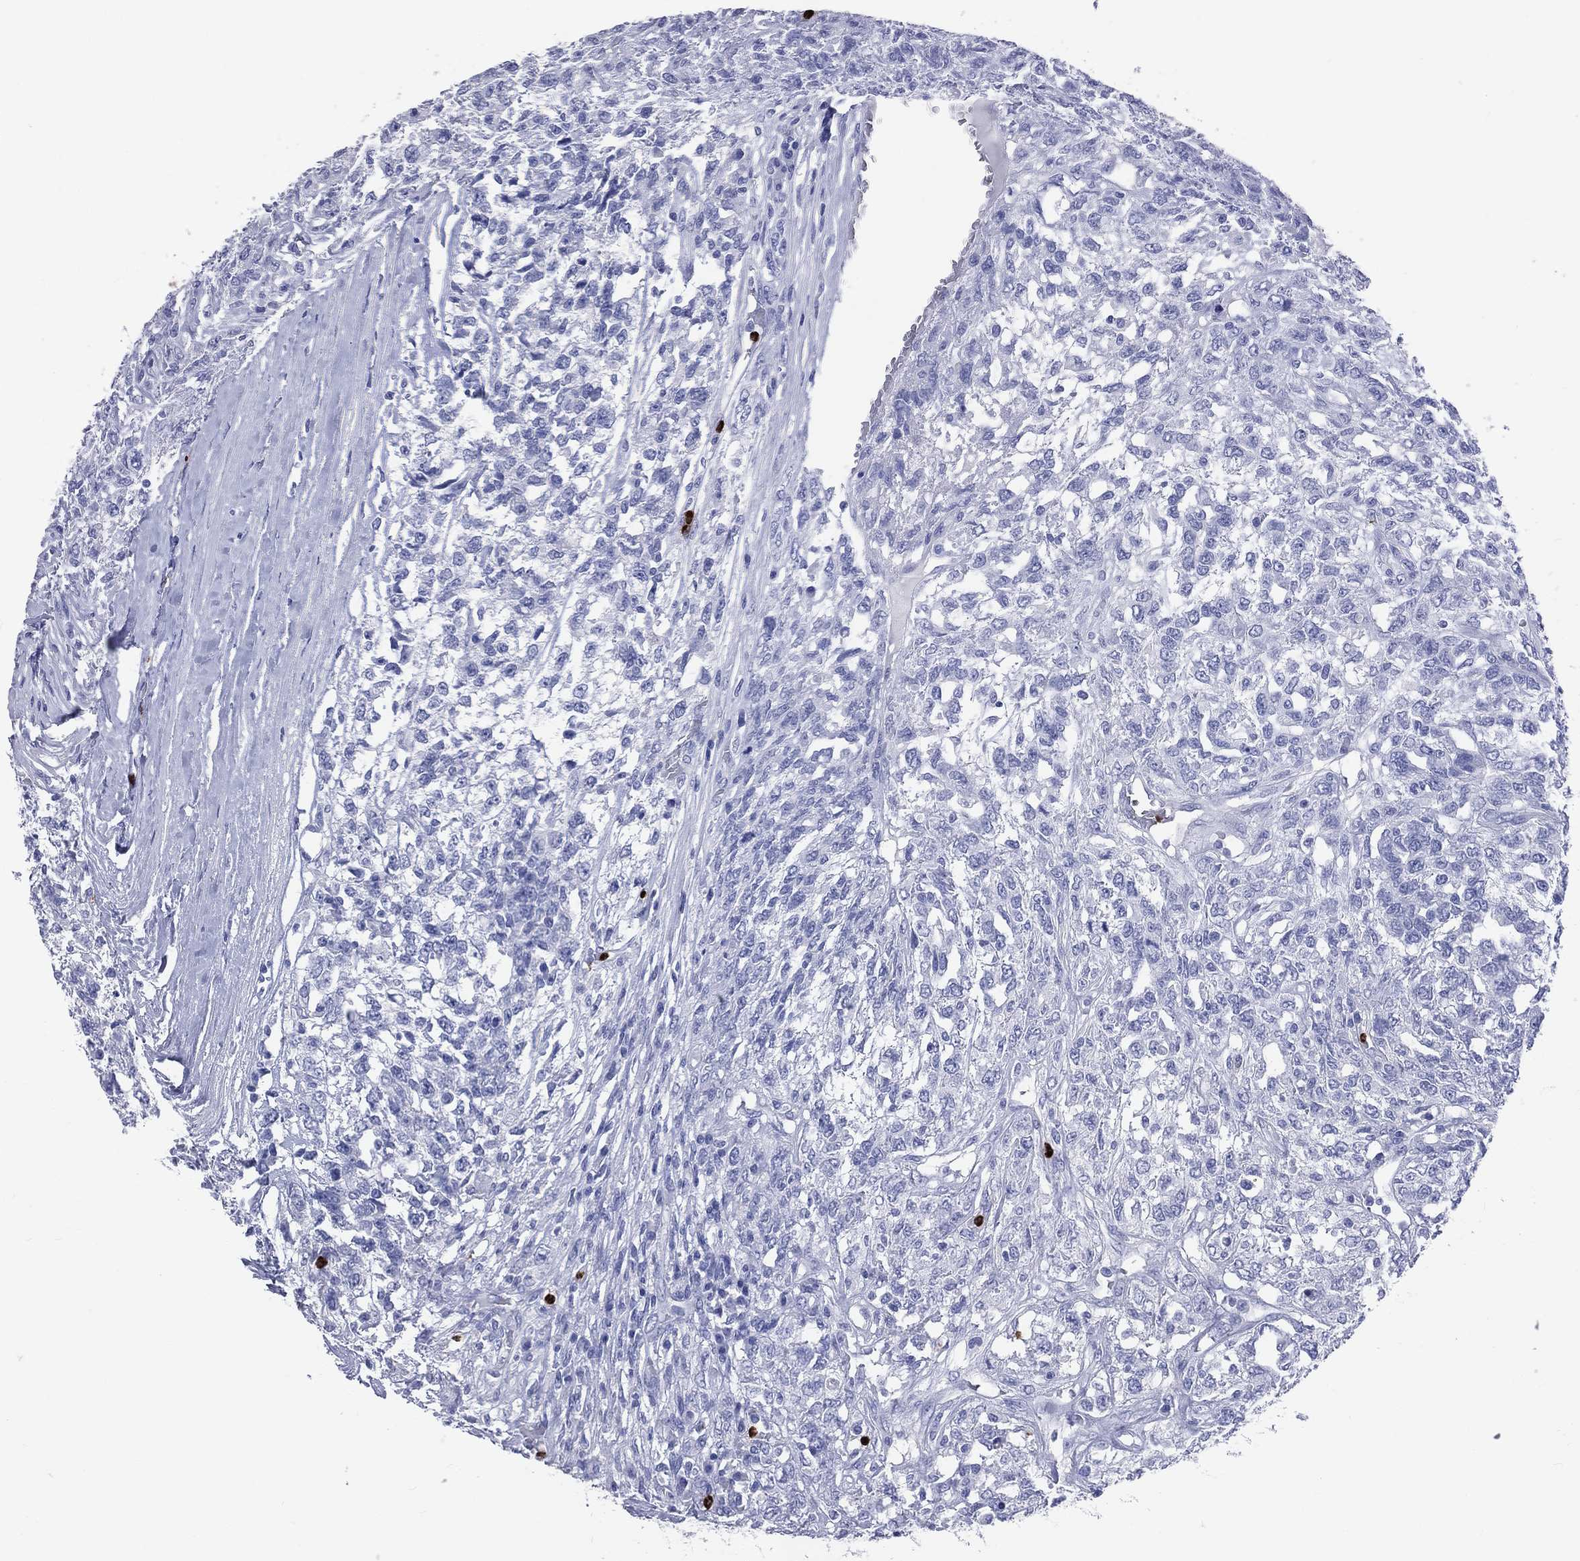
{"staining": {"intensity": "negative", "quantity": "none", "location": "none"}, "tissue": "testis cancer", "cell_type": "Tumor cells", "image_type": "cancer", "snomed": [{"axis": "morphology", "description": "Seminoma, NOS"}, {"axis": "topography", "description": "Testis"}], "caption": "DAB (3,3'-diaminobenzidine) immunohistochemical staining of human seminoma (testis) displays no significant expression in tumor cells.", "gene": "PGLYRP1", "patient": {"sex": "male", "age": 52}}